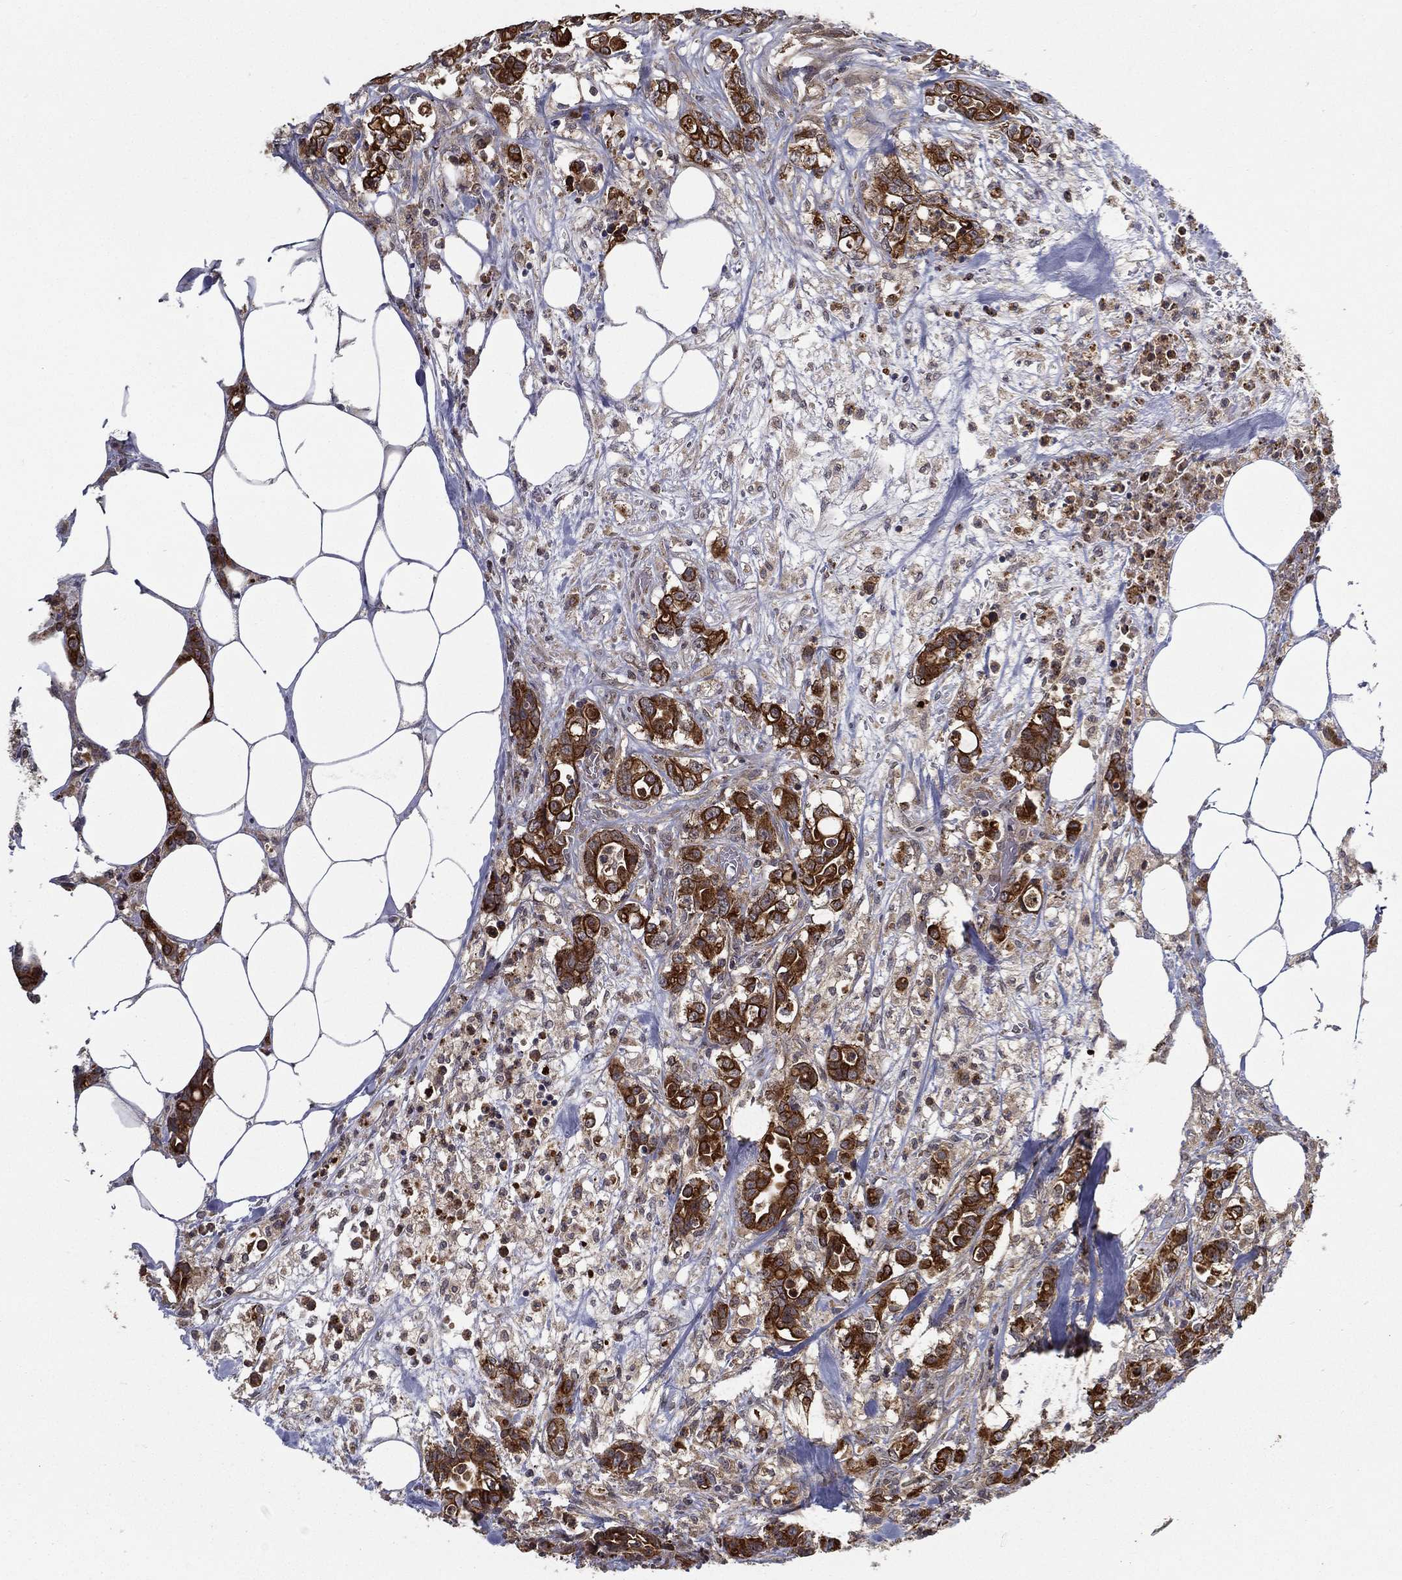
{"staining": {"intensity": "strong", "quantity": ">75%", "location": "cytoplasmic/membranous"}, "tissue": "colorectal cancer", "cell_type": "Tumor cells", "image_type": "cancer", "snomed": [{"axis": "morphology", "description": "Adenocarcinoma, NOS"}, {"axis": "topography", "description": "Colon"}], "caption": "Immunohistochemical staining of adenocarcinoma (colorectal) exhibits high levels of strong cytoplasmic/membranous staining in approximately >75% of tumor cells.", "gene": "UACA", "patient": {"sex": "female", "age": 69}}